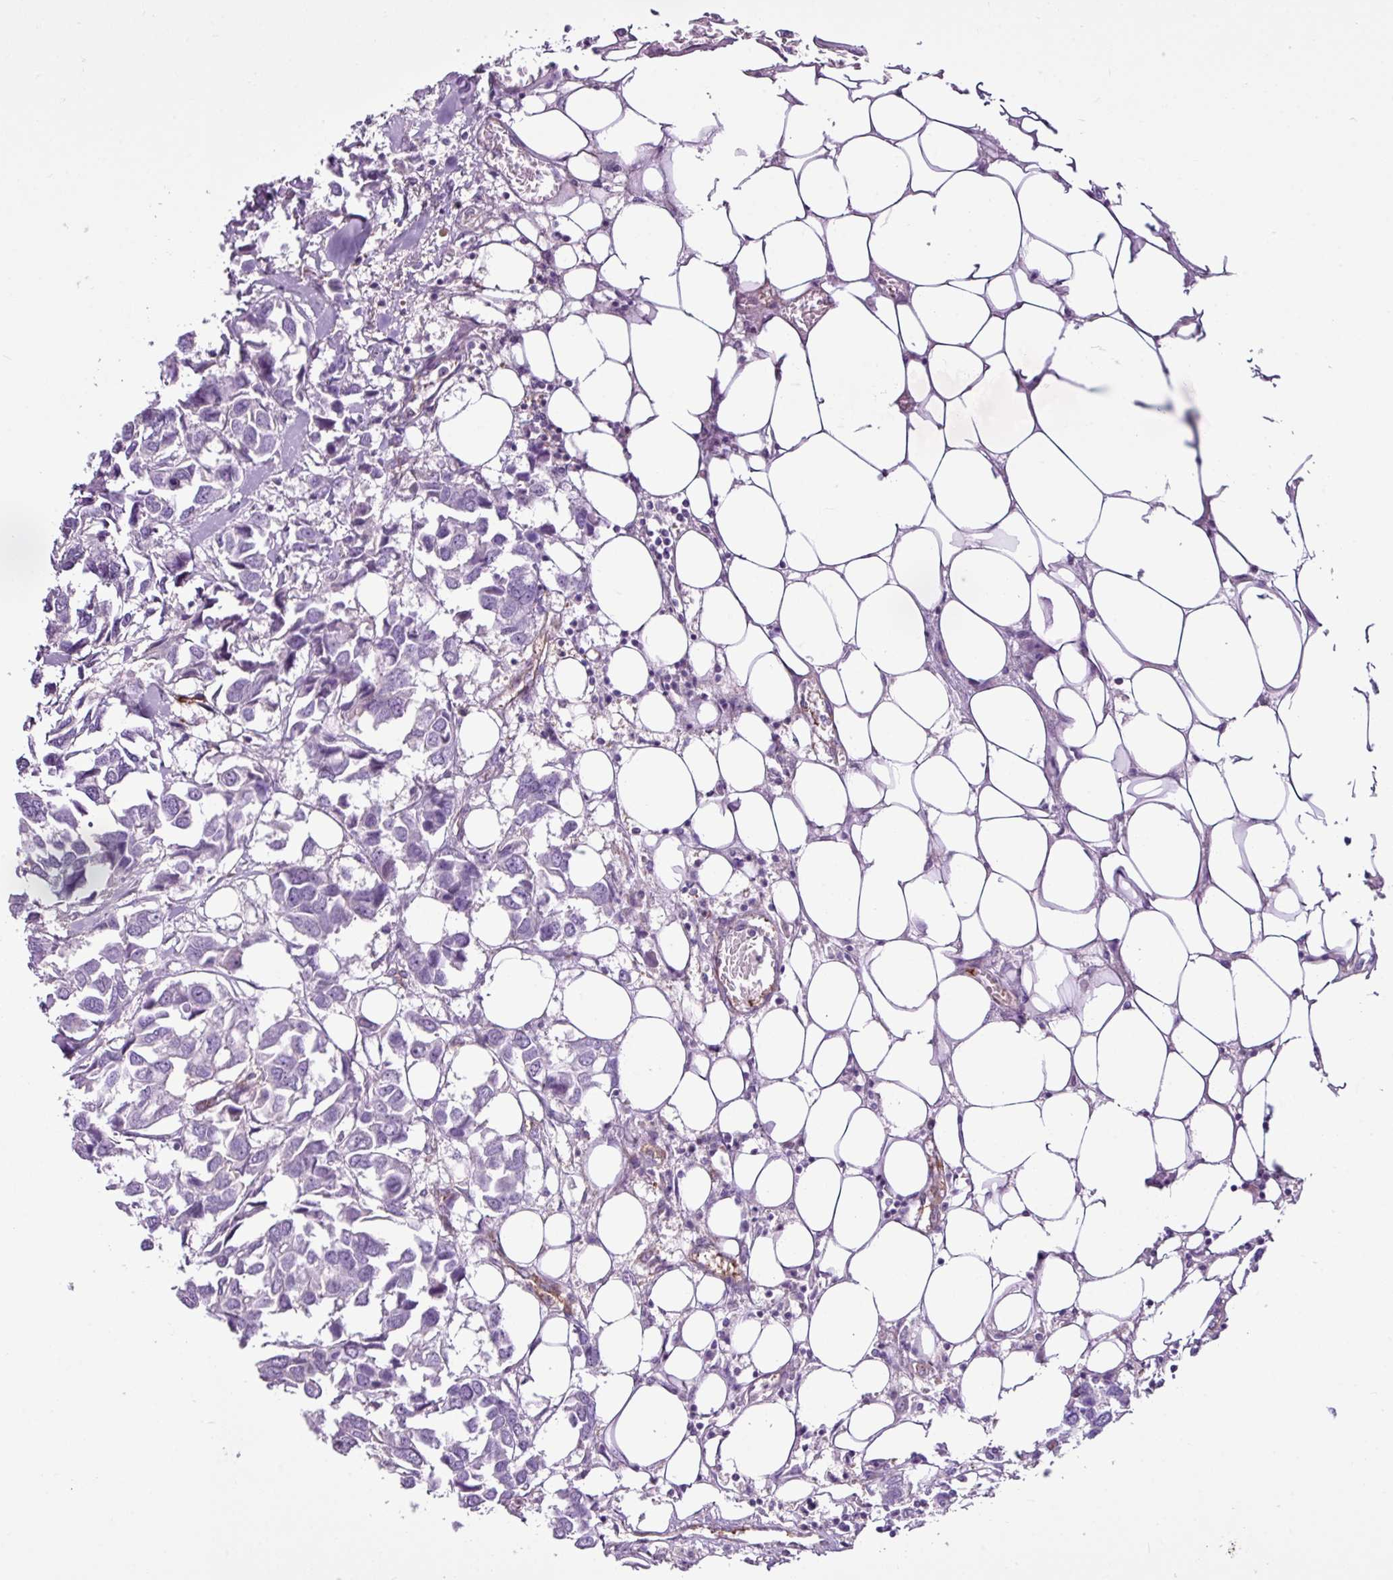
{"staining": {"intensity": "negative", "quantity": "none", "location": "none"}, "tissue": "breast cancer", "cell_type": "Tumor cells", "image_type": "cancer", "snomed": [{"axis": "morphology", "description": "Duct carcinoma"}, {"axis": "topography", "description": "Breast"}], "caption": "Protein analysis of intraductal carcinoma (breast) reveals no significant expression in tumor cells. Nuclei are stained in blue.", "gene": "EME2", "patient": {"sex": "female", "age": 83}}